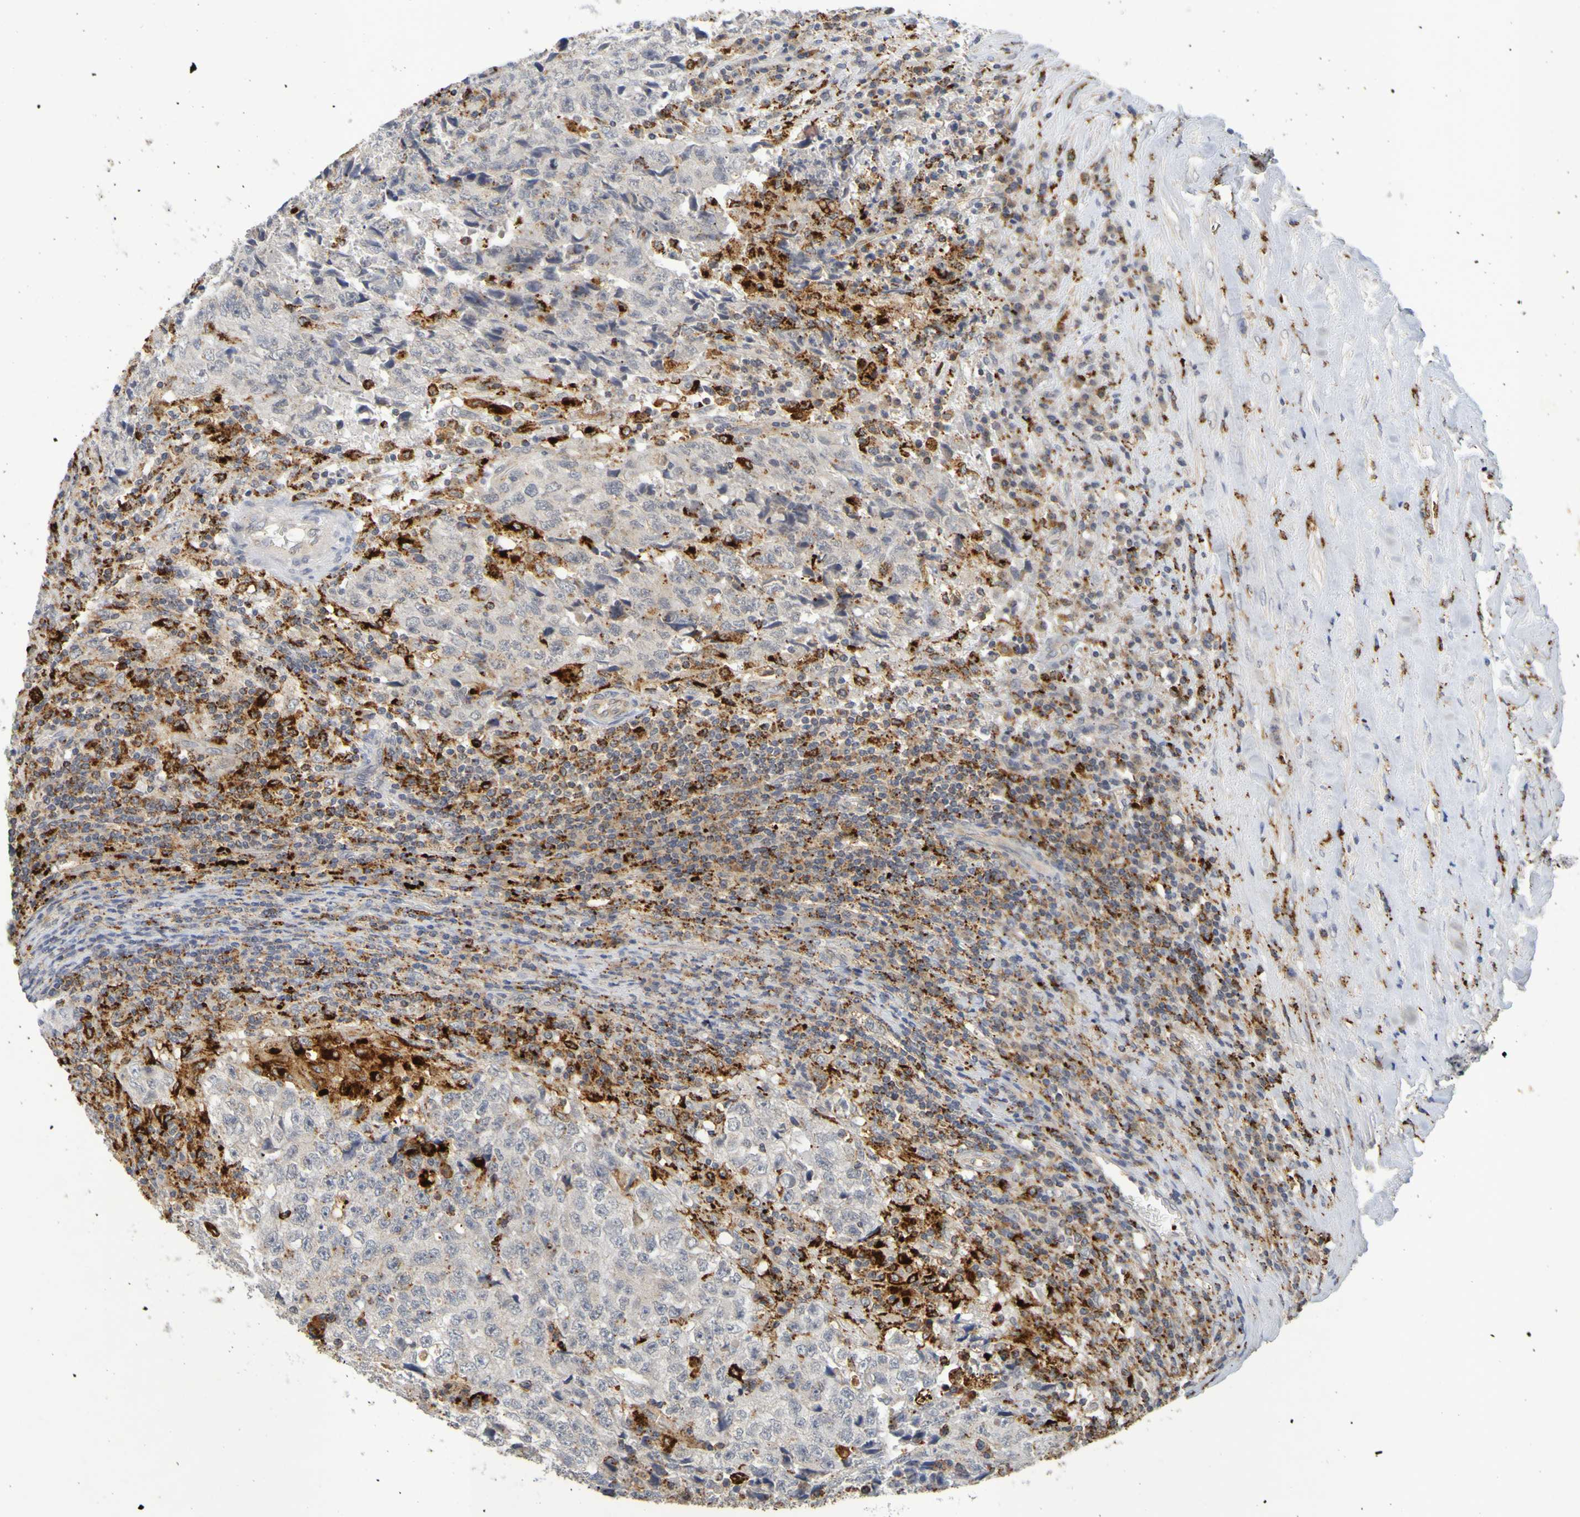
{"staining": {"intensity": "negative", "quantity": "none", "location": "none"}, "tissue": "testis cancer", "cell_type": "Tumor cells", "image_type": "cancer", "snomed": [{"axis": "morphology", "description": "Necrosis, NOS"}, {"axis": "morphology", "description": "Carcinoma, Embryonal, NOS"}, {"axis": "topography", "description": "Testis"}], "caption": "This is a image of IHC staining of testis cancer (embryonal carcinoma), which shows no staining in tumor cells.", "gene": "TPH1", "patient": {"sex": "male", "age": 19}}